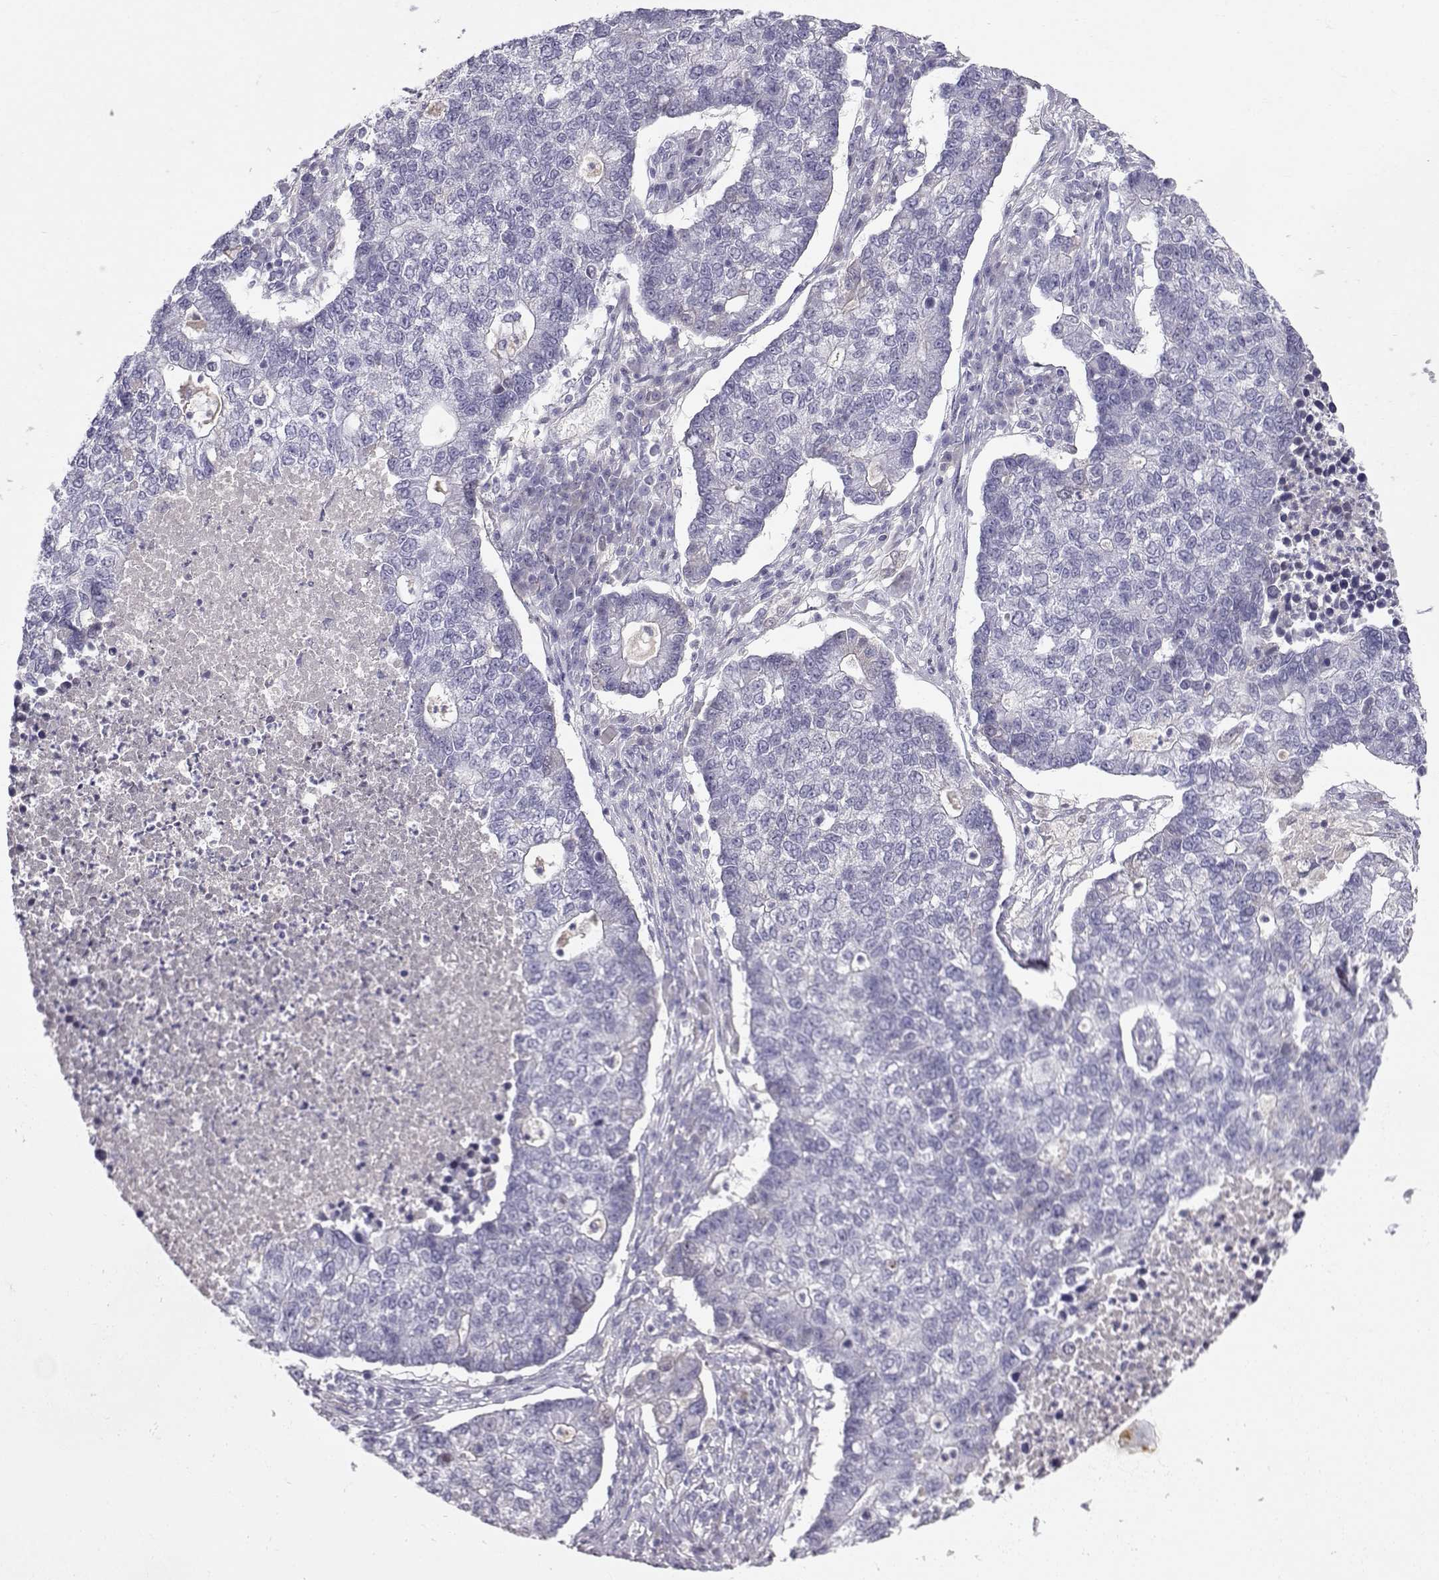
{"staining": {"intensity": "negative", "quantity": "none", "location": "none"}, "tissue": "lung cancer", "cell_type": "Tumor cells", "image_type": "cancer", "snomed": [{"axis": "morphology", "description": "Adenocarcinoma, NOS"}, {"axis": "topography", "description": "Lung"}], "caption": "IHC of human lung cancer shows no staining in tumor cells. (Stains: DAB immunohistochemistry with hematoxylin counter stain, Microscopy: brightfield microscopy at high magnification).", "gene": "GPR26", "patient": {"sex": "male", "age": 57}}